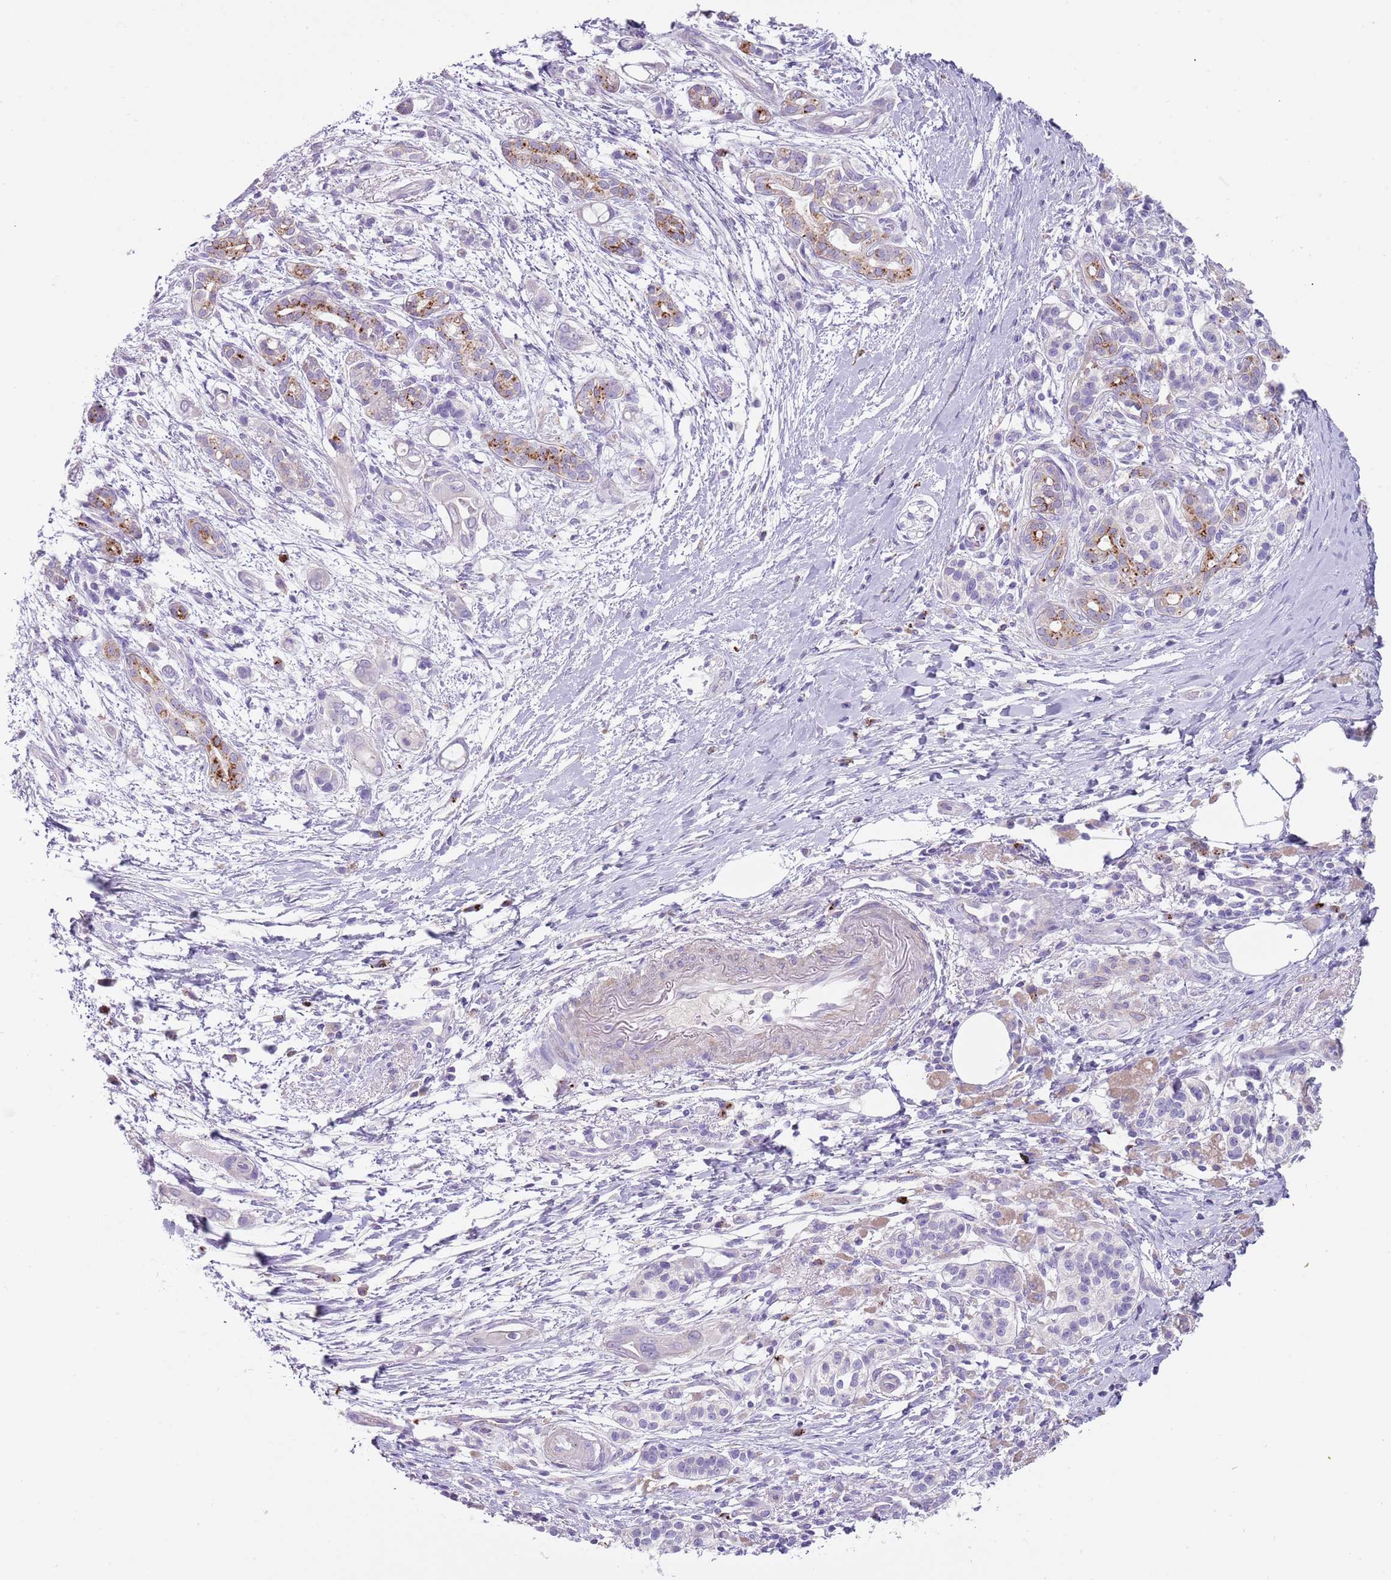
{"staining": {"intensity": "moderate", "quantity": "<25%", "location": "cytoplasmic/membranous"}, "tissue": "pancreatic cancer", "cell_type": "Tumor cells", "image_type": "cancer", "snomed": [{"axis": "morphology", "description": "Adenocarcinoma, NOS"}, {"axis": "topography", "description": "Pancreas"}], "caption": "Immunohistochemistry (DAB (3,3'-diaminobenzidine)) staining of pancreatic cancer demonstrates moderate cytoplasmic/membranous protein expression in about <25% of tumor cells.", "gene": "LRRN3", "patient": {"sex": "male", "age": 71}}